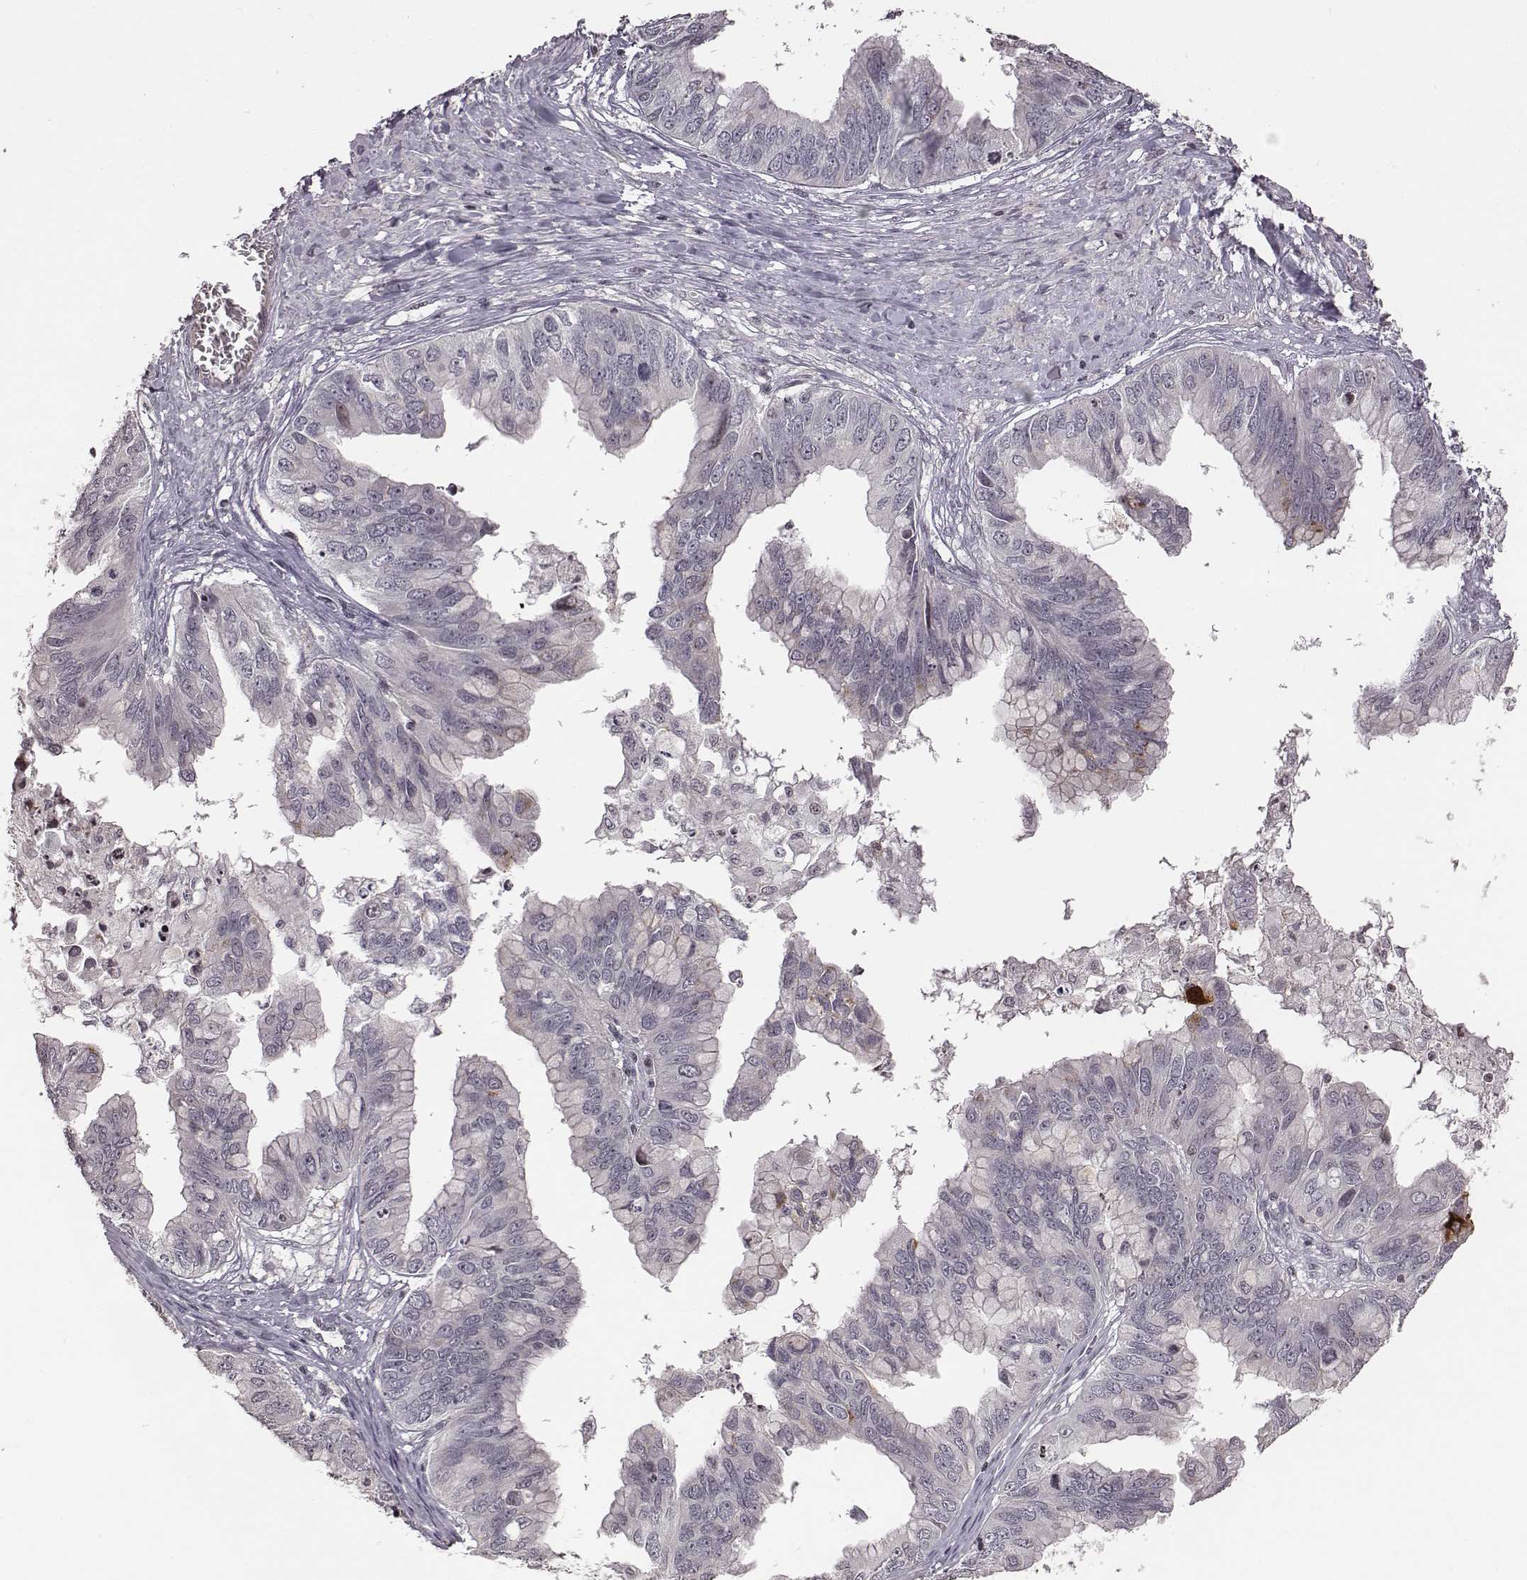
{"staining": {"intensity": "negative", "quantity": "none", "location": "none"}, "tissue": "ovarian cancer", "cell_type": "Tumor cells", "image_type": "cancer", "snomed": [{"axis": "morphology", "description": "Cystadenocarcinoma, mucinous, NOS"}, {"axis": "topography", "description": "Ovary"}], "caption": "Photomicrograph shows no significant protein expression in tumor cells of ovarian cancer (mucinous cystadenocarcinoma).", "gene": "GRM4", "patient": {"sex": "female", "age": 76}}